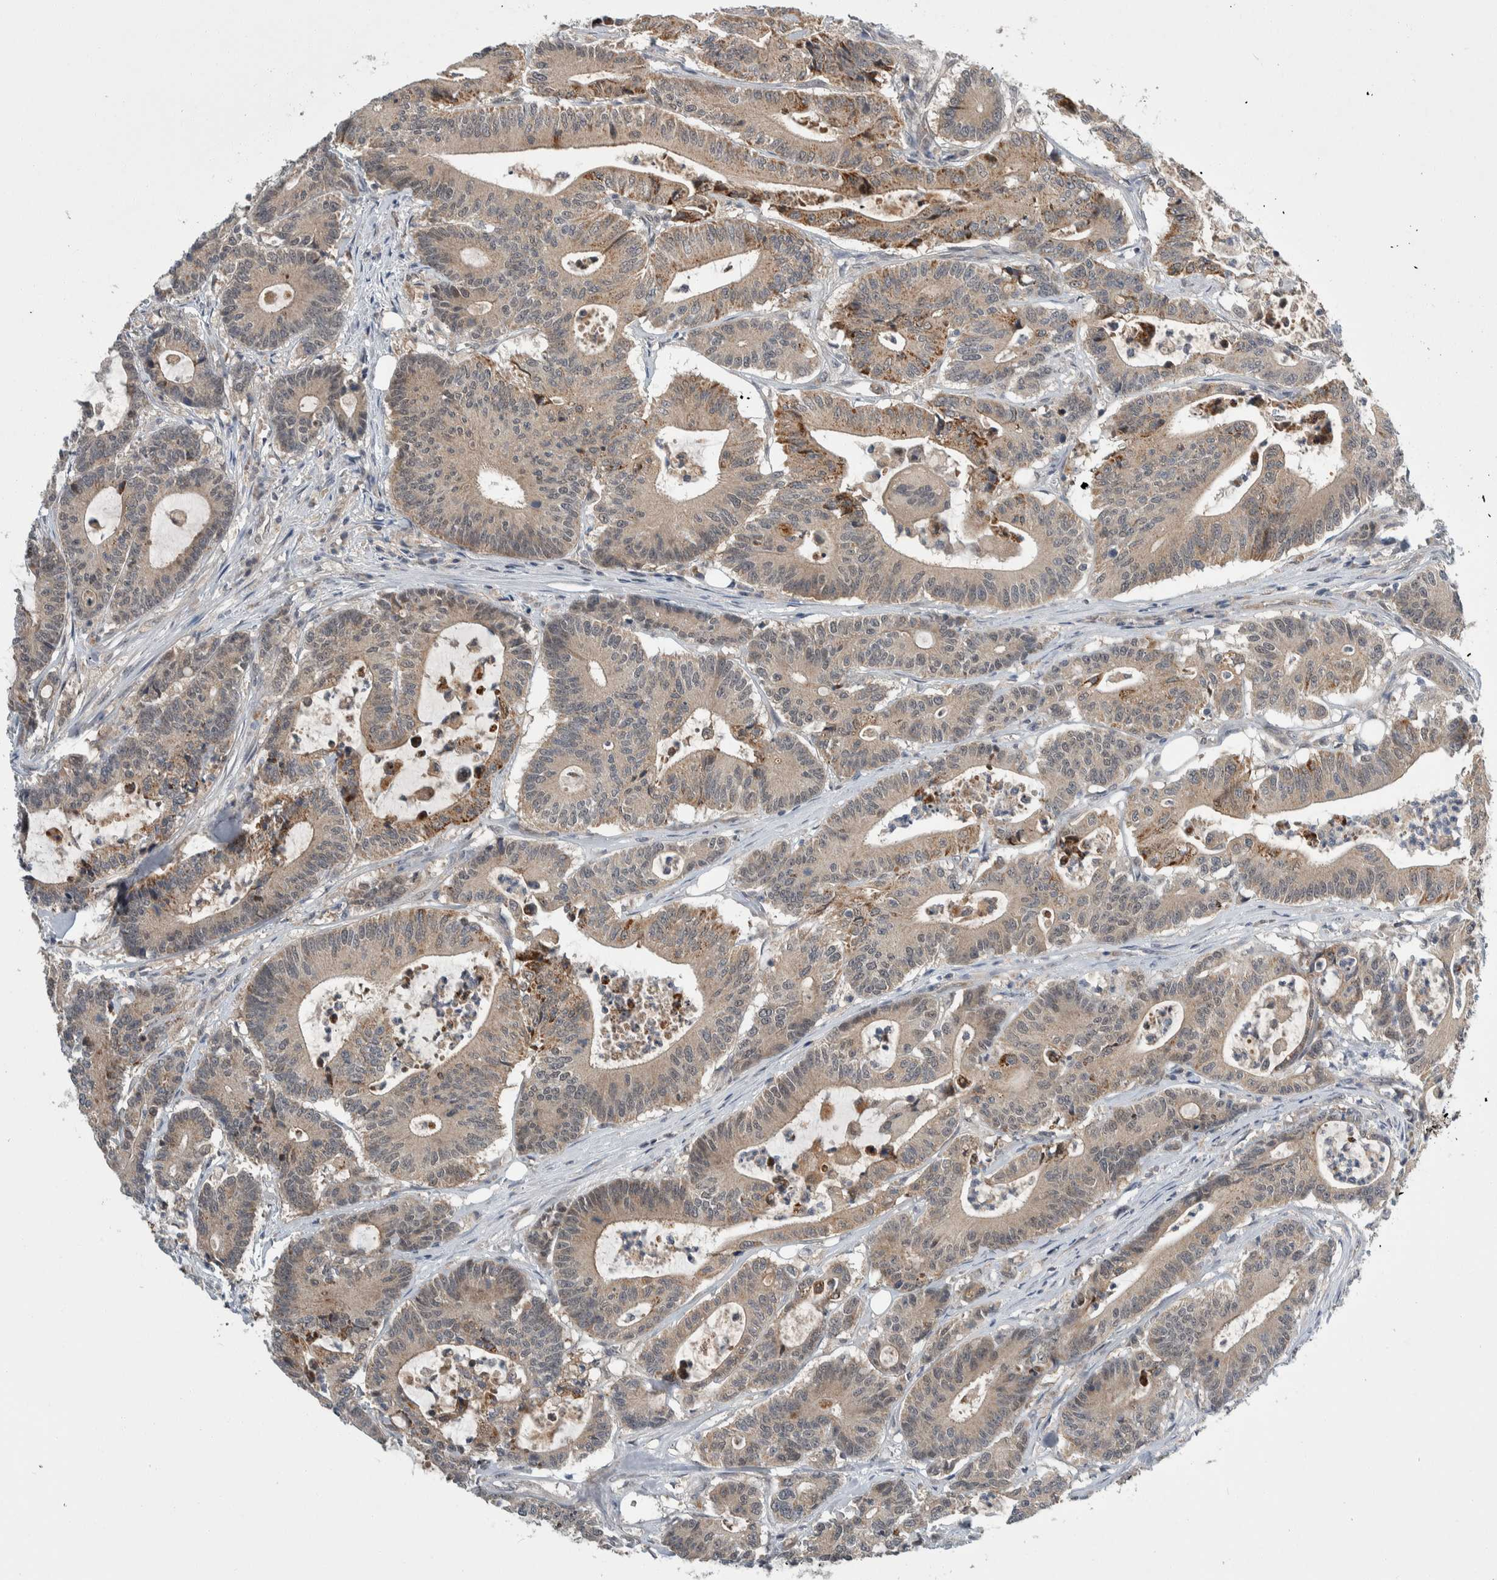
{"staining": {"intensity": "weak", "quantity": "25%-75%", "location": "cytoplasmic/membranous"}, "tissue": "colorectal cancer", "cell_type": "Tumor cells", "image_type": "cancer", "snomed": [{"axis": "morphology", "description": "Adenocarcinoma, NOS"}, {"axis": "topography", "description": "Colon"}], "caption": "Tumor cells demonstrate low levels of weak cytoplasmic/membranous expression in about 25%-75% of cells in colorectal cancer.", "gene": "SHPK", "patient": {"sex": "female", "age": 84}}